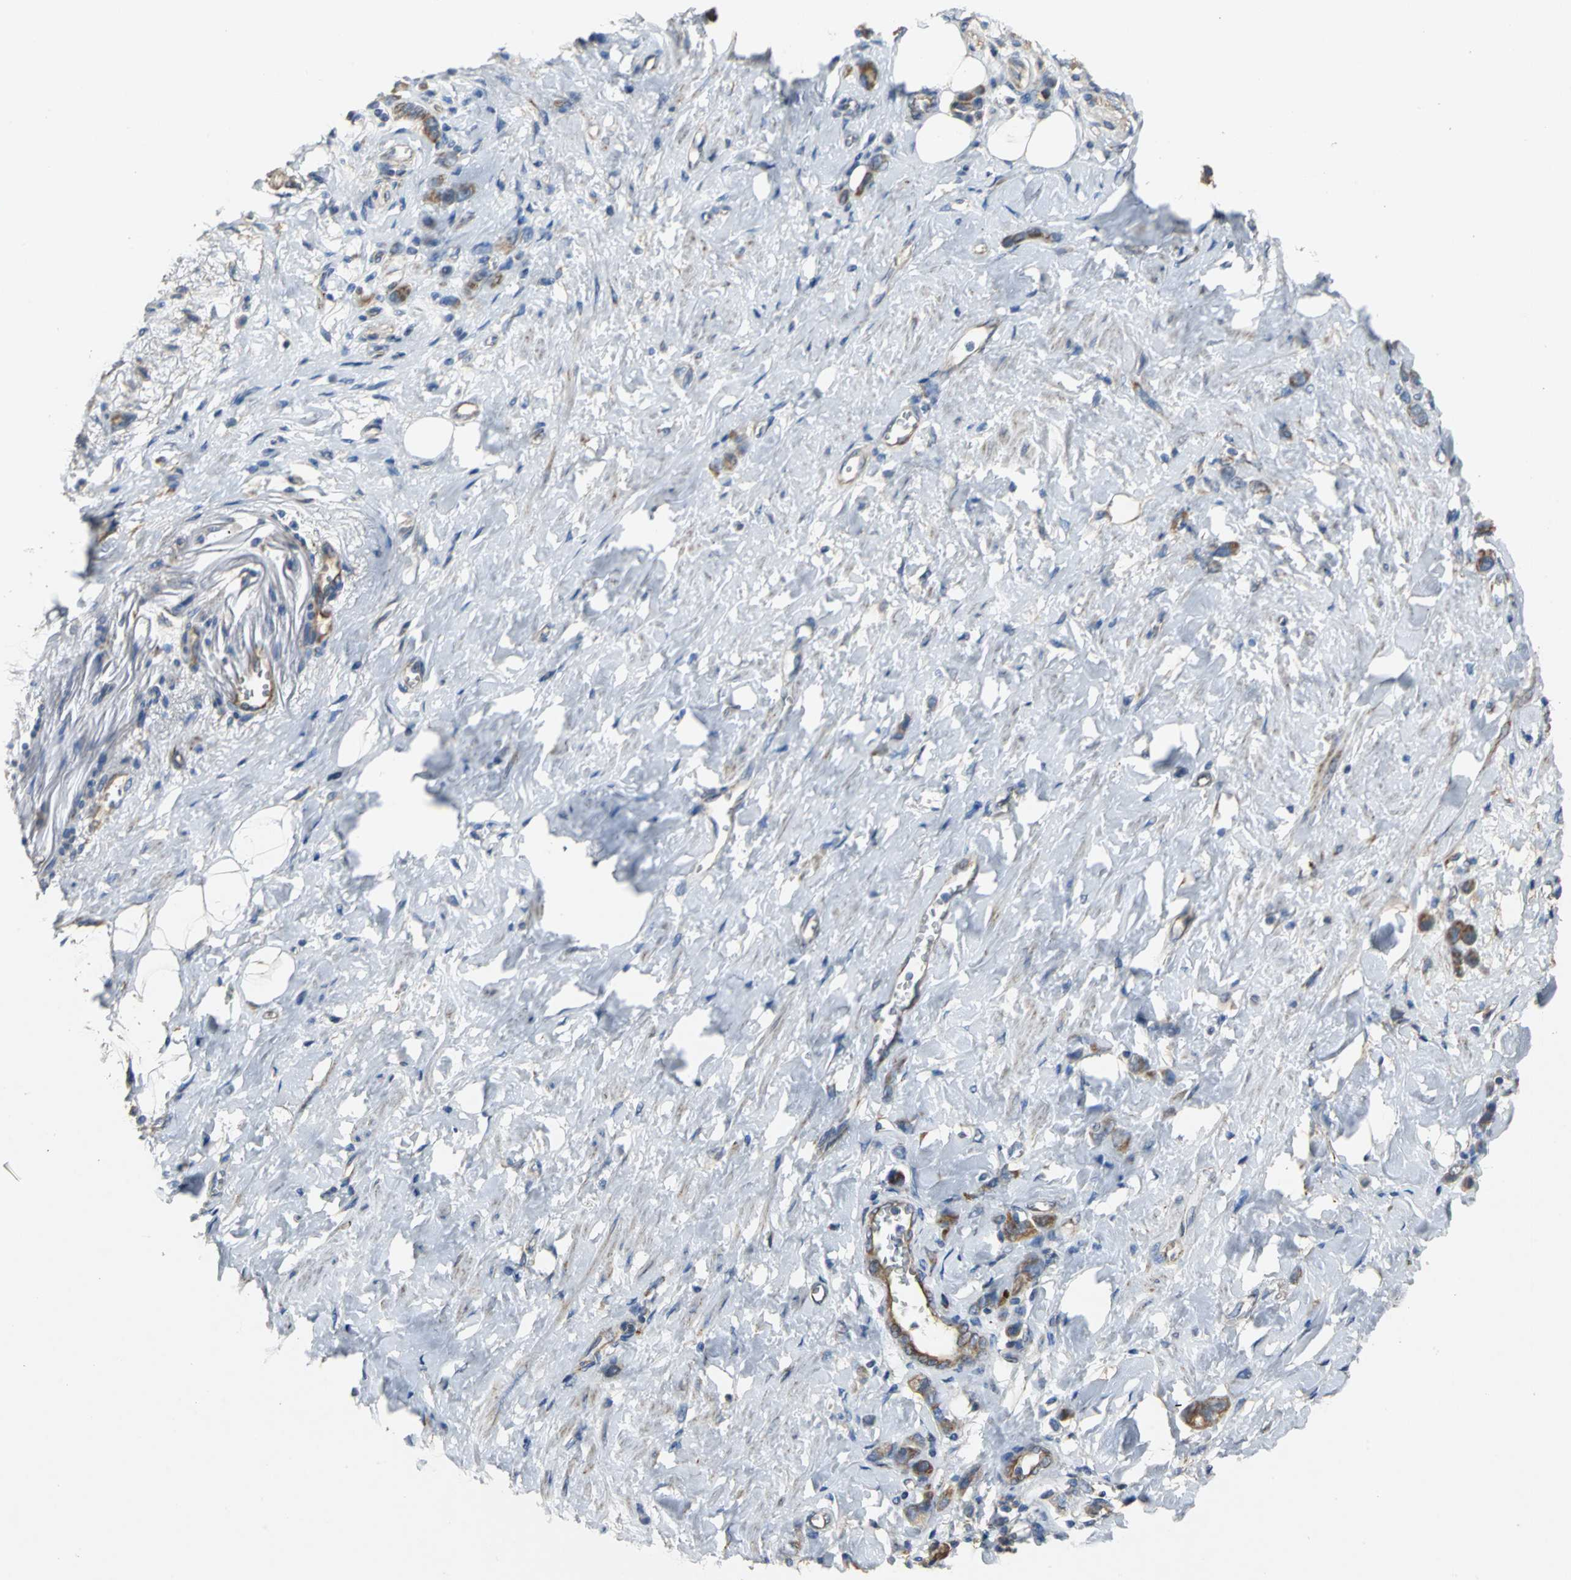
{"staining": {"intensity": "moderate", "quantity": "25%-75%", "location": "cytoplasmic/membranous"}, "tissue": "stomach cancer", "cell_type": "Tumor cells", "image_type": "cancer", "snomed": [{"axis": "morphology", "description": "Adenocarcinoma, NOS"}, {"axis": "topography", "description": "Stomach"}], "caption": "This histopathology image exhibits immunohistochemistry (IHC) staining of stomach cancer (adenocarcinoma), with medium moderate cytoplasmic/membranous staining in approximately 25%-75% of tumor cells.", "gene": "NDUFB5", "patient": {"sex": "male", "age": 82}}